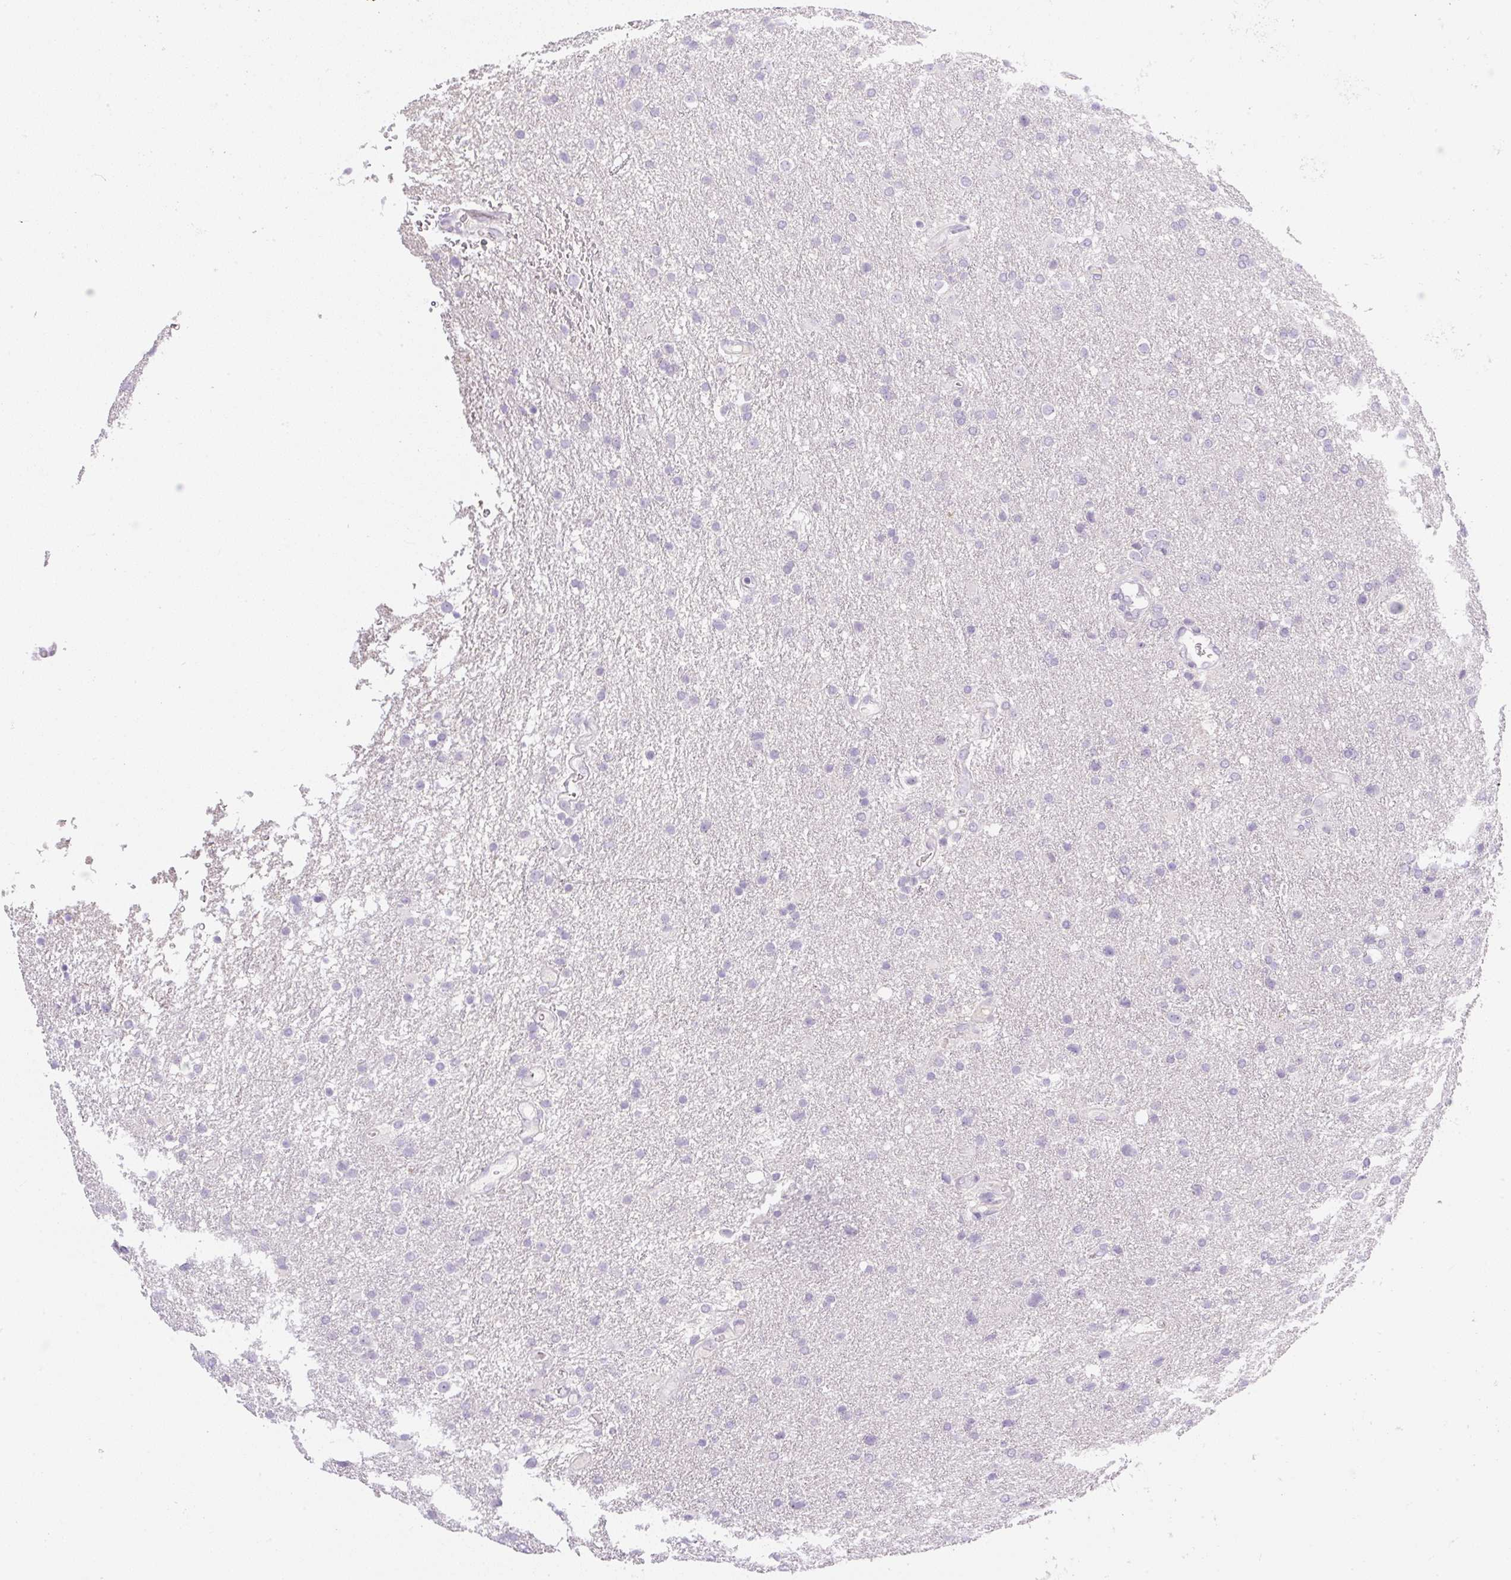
{"staining": {"intensity": "negative", "quantity": "none", "location": "none"}, "tissue": "glioma", "cell_type": "Tumor cells", "image_type": "cancer", "snomed": [{"axis": "morphology", "description": "Glioma, malignant, Low grade"}, {"axis": "topography", "description": "Brain"}], "caption": "This is a micrograph of IHC staining of glioma, which shows no expression in tumor cells.", "gene": "MIA2", "patient": {"sex": "female", "age": 32}}